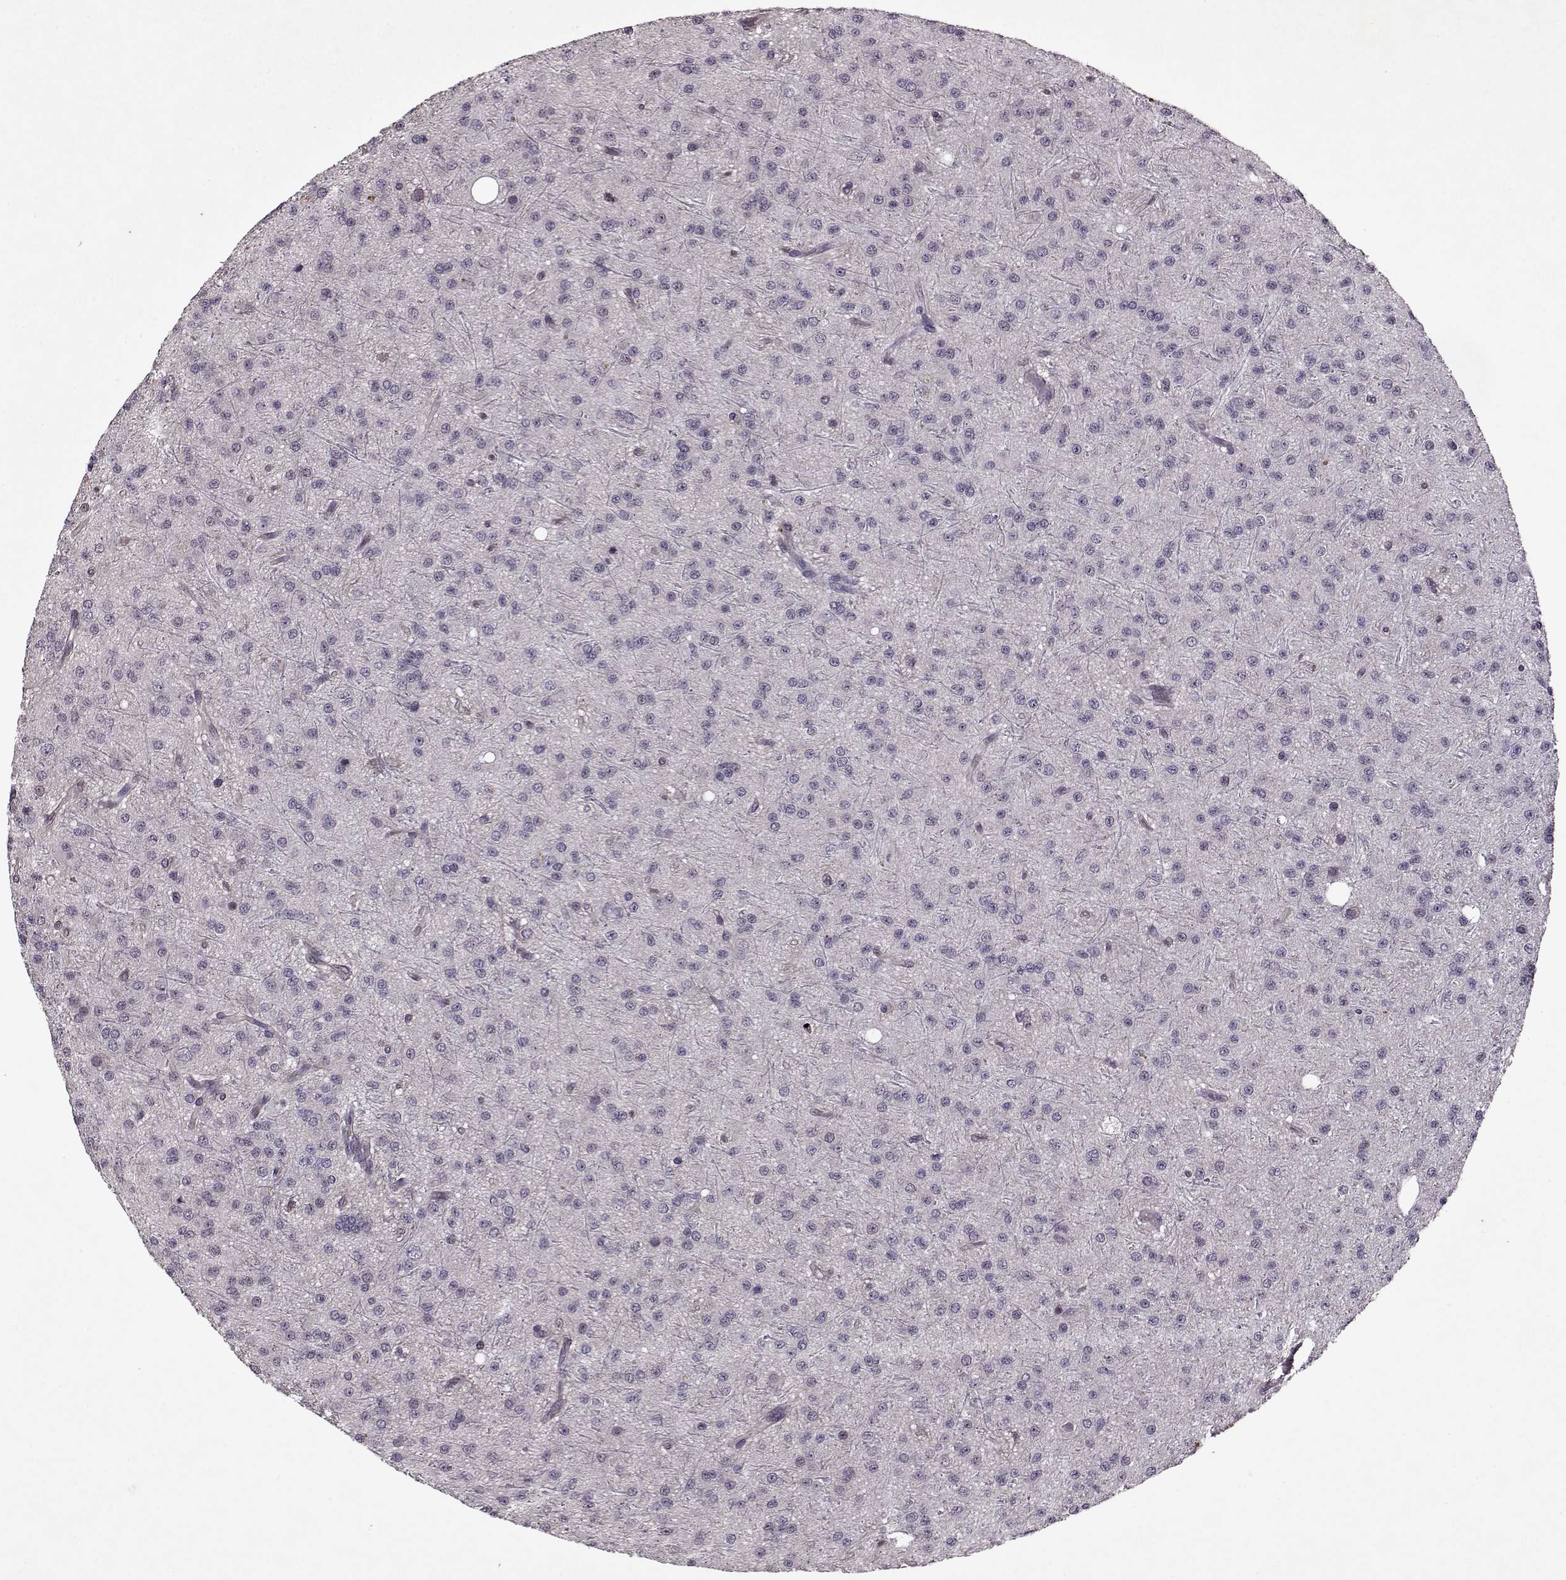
{"staining": {"intensity": "negative", "quantity": "none", "location": "none"}, "tissue": "glioma", "cell_type": "Tumor cells", "image_type": "cancer", "snomed": [{"axis": "morphology", "description": "Glioma, malignant, Low grade"}, {"axis": "topography", "description": "Brain"}], "caption": "Tumor cells are negative for protein expression in human malignant glioma (low-grade).", "gene": "KRT9", "patient": {"sex": "male", "age": 27}}